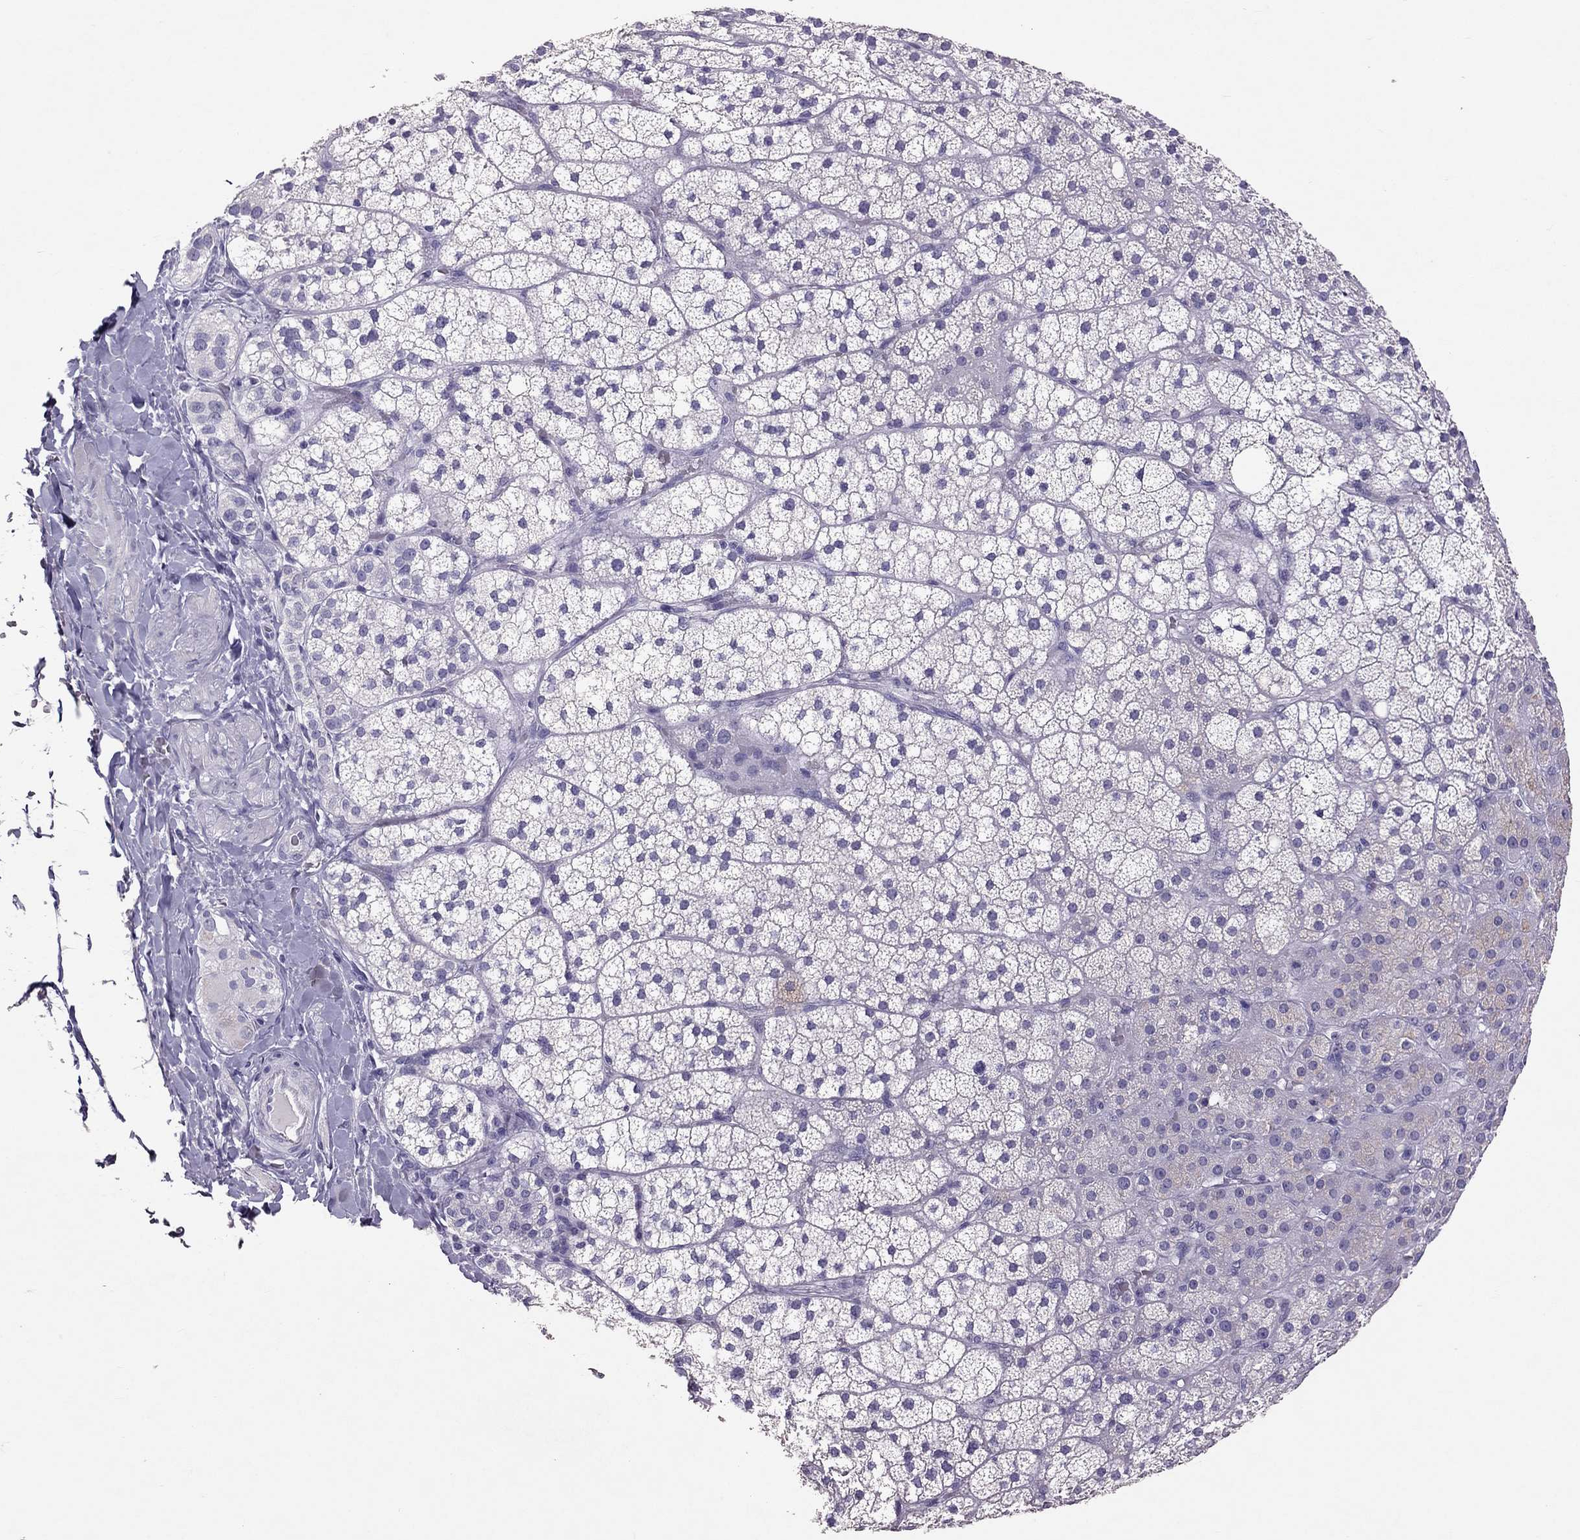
{"staining": {"intensity": "negative", "quantity": "none", "location": "none"}, "tissue": "adrenal gland", "cell_type": "Glandular cells", "image_type": "normal", "snomed": [{"axis": "morphology", "description": "Normal tissue, NOS"}, {"axis": "topography", "description": "Adrenal gland"}], "caption": "A high-resolution photomicrograph shows IHC staining of unremarkable adrenal gland, which displays no significant expression in glandular cells. Brightfield microscopy of immunohistochemistry stained with DAB (brown) and hematoxylin (blue), captured at high magnification.", "gene": "PSMB11", "patient": {"sex": "male", "age": 53}}